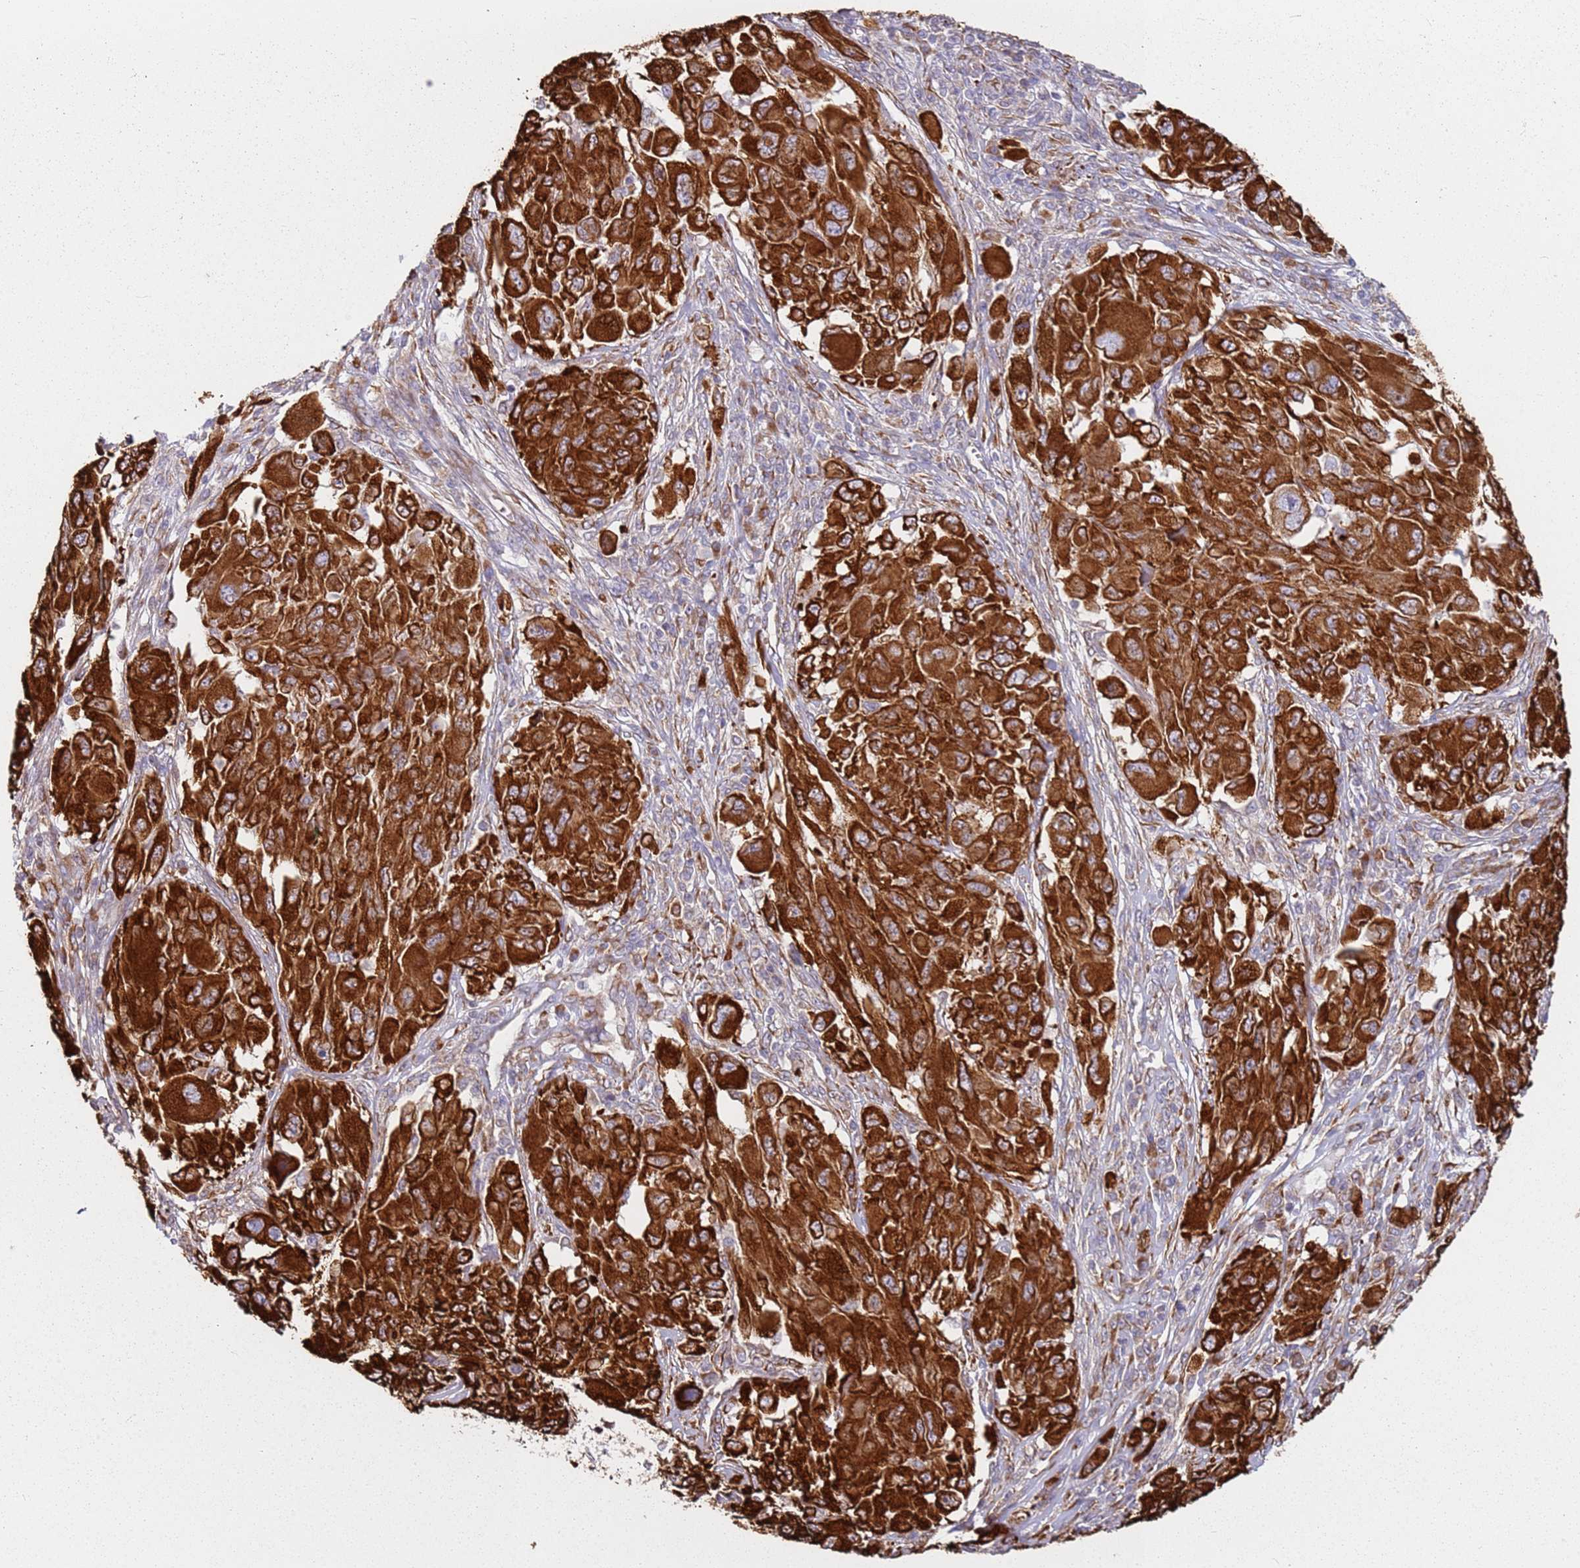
{"staining": {"intensity": "strong", "quantity": ">75%", "location": "cytoplasmic/membranous"}, "tissue": "melanoma", "cell_type": "Tumor cells", "image_type": "cancer", "snomed": [{"axis": "morphology", "description": "Malignant melanoma, NOS"}, {"axis": "topography", "description": "Skin"}], "caption": "Brown immunohistochemical staining in malignant melanoma reveals strong cytoplasmic/membranous expression in about >75% of tumor cells.", "gene": "ARFRP1", "patient": {"sex": "female", "age": 91}}